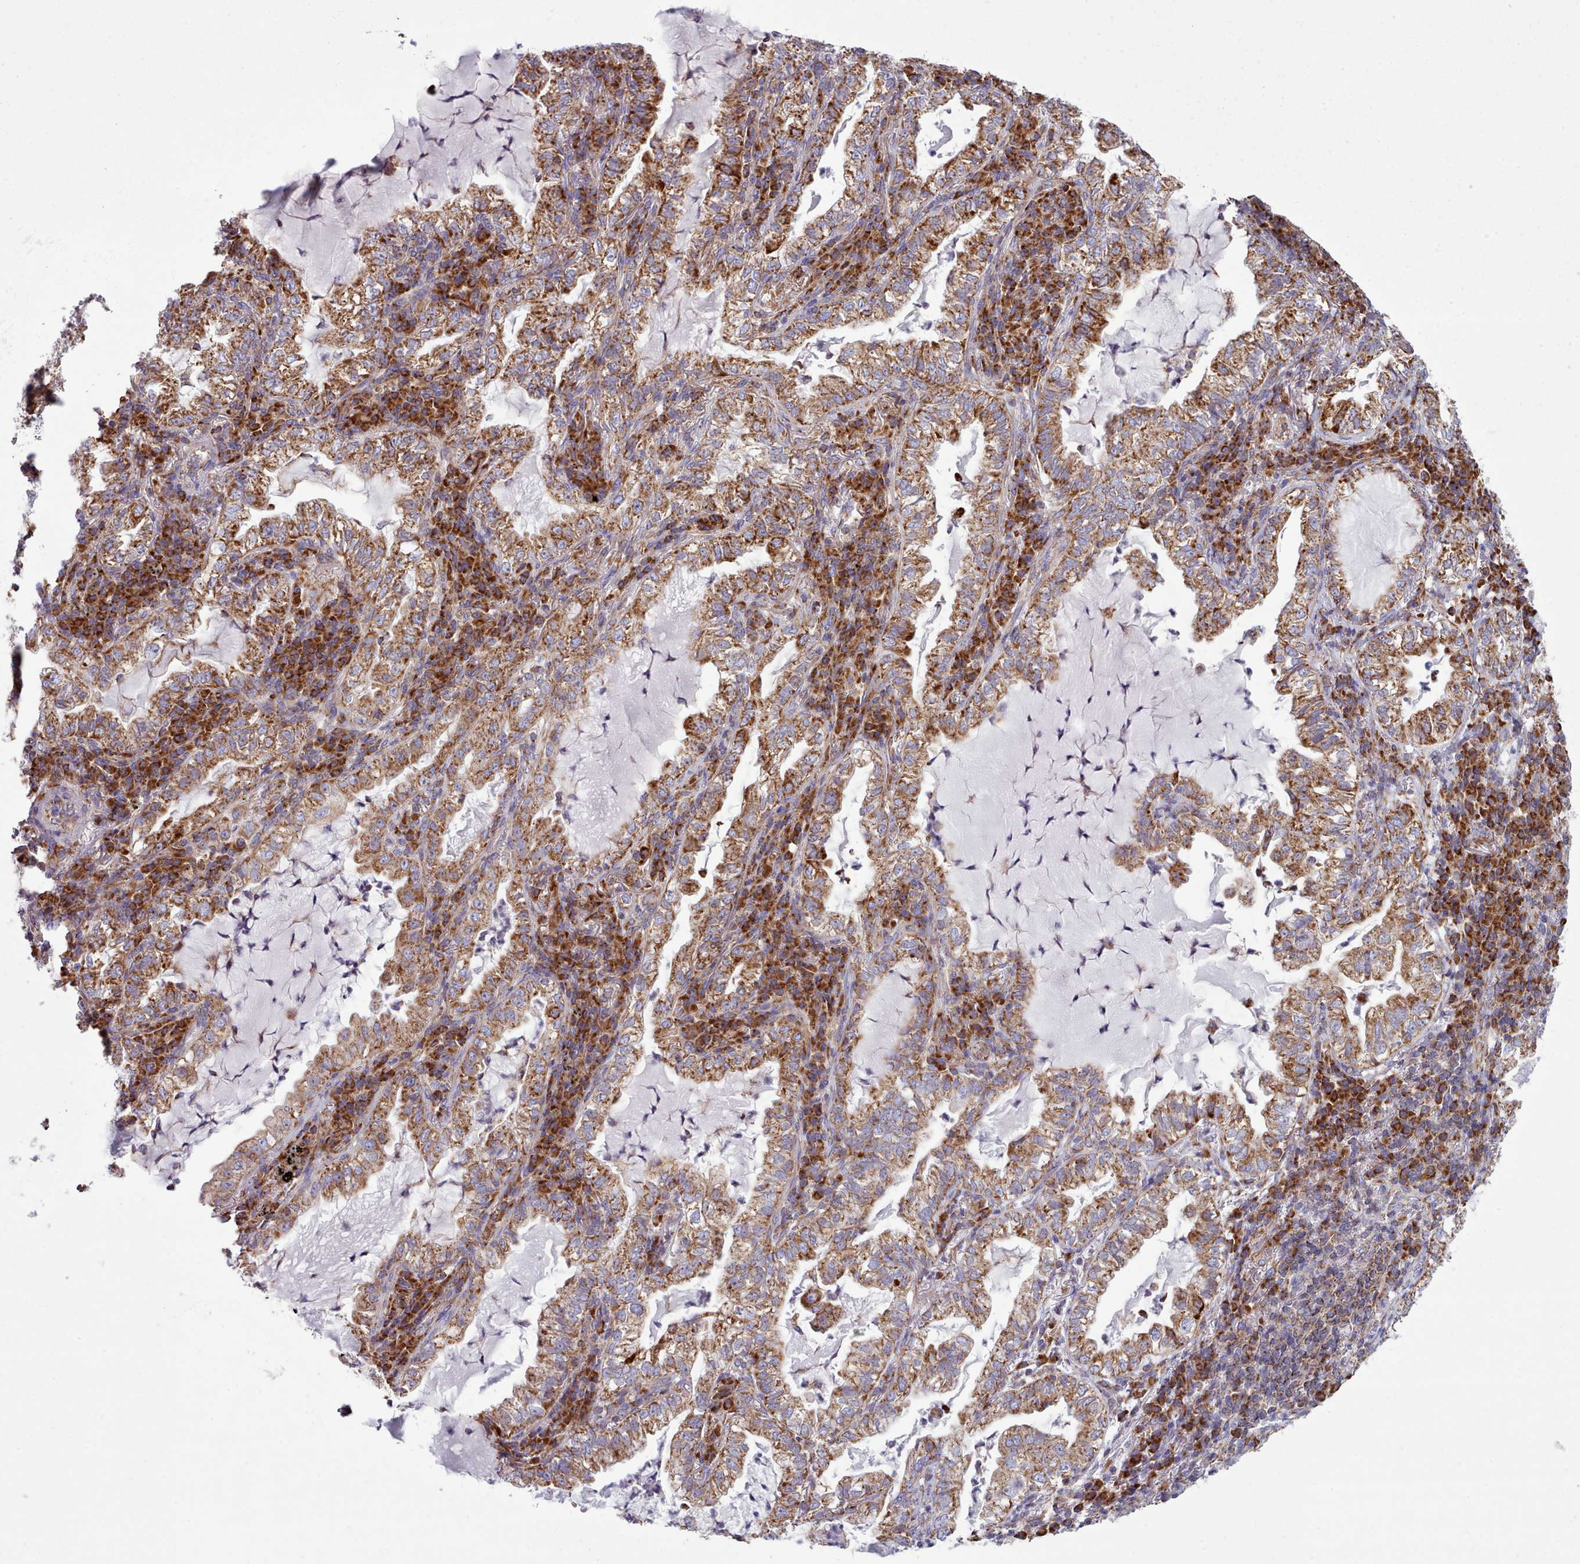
{"staining": {"intensity": "strong", "quantity": ">75%", "location": "cytoplasmic/membranous"}, "tissue": "lung cancer", "cell_type": "Tumor cells", "image_type": "cancer", "snomed": [{"axis": "morphology", "description": "Adenocarcinoma, NOS"}, {"axis": "topography", "description": "Lung"}], "caption": "Adenocarcinoma (lung) stained for a protein (brown) displays strong cytoplasmic/membranous positive positivity in approximately >75% of tumor cells.", "gene": "SRP54", "patient": {"sex": "female", "age": 73}}